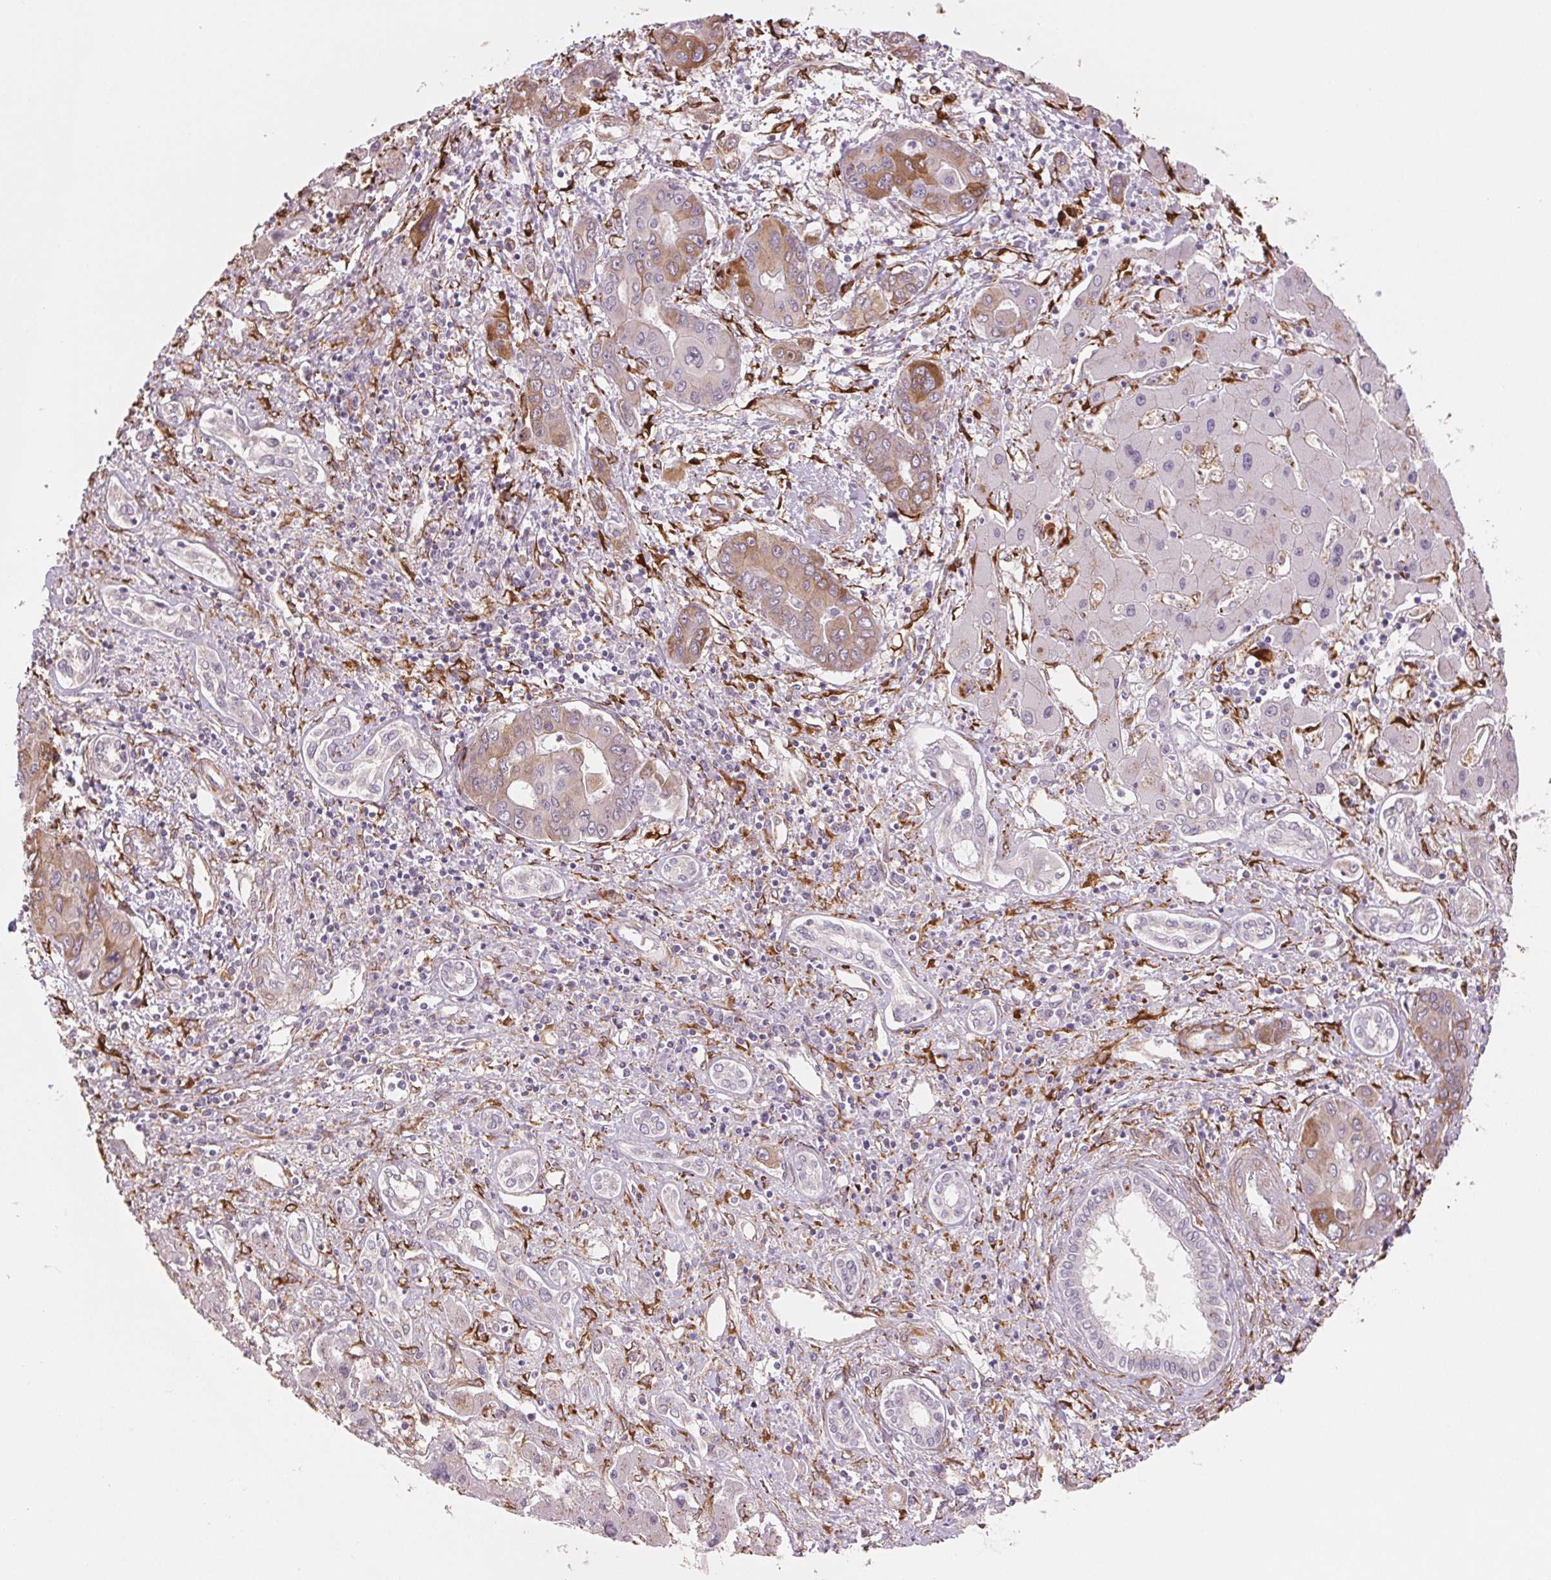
{"staining": {"intensity": "moderate", "quantity": "<25%", "location": "cytoplasmic/membranous"}, "tissue": "liver cancer", "cell_type": "Tumor cells", "image_type": "cancer", "snomed": [{"axis": "morphology", "description": "Cholangiocarcinoma"}, {"axis": "topography", "description": "Liver"}], "caption": "Human liver cancer stained with a brown dye exhibits moderate cytoplasmic/membranous positive expression in approximately <25% of tumor cells.", "gene": "FKBP10", "patient": {"sex": "male", "age": 67}}